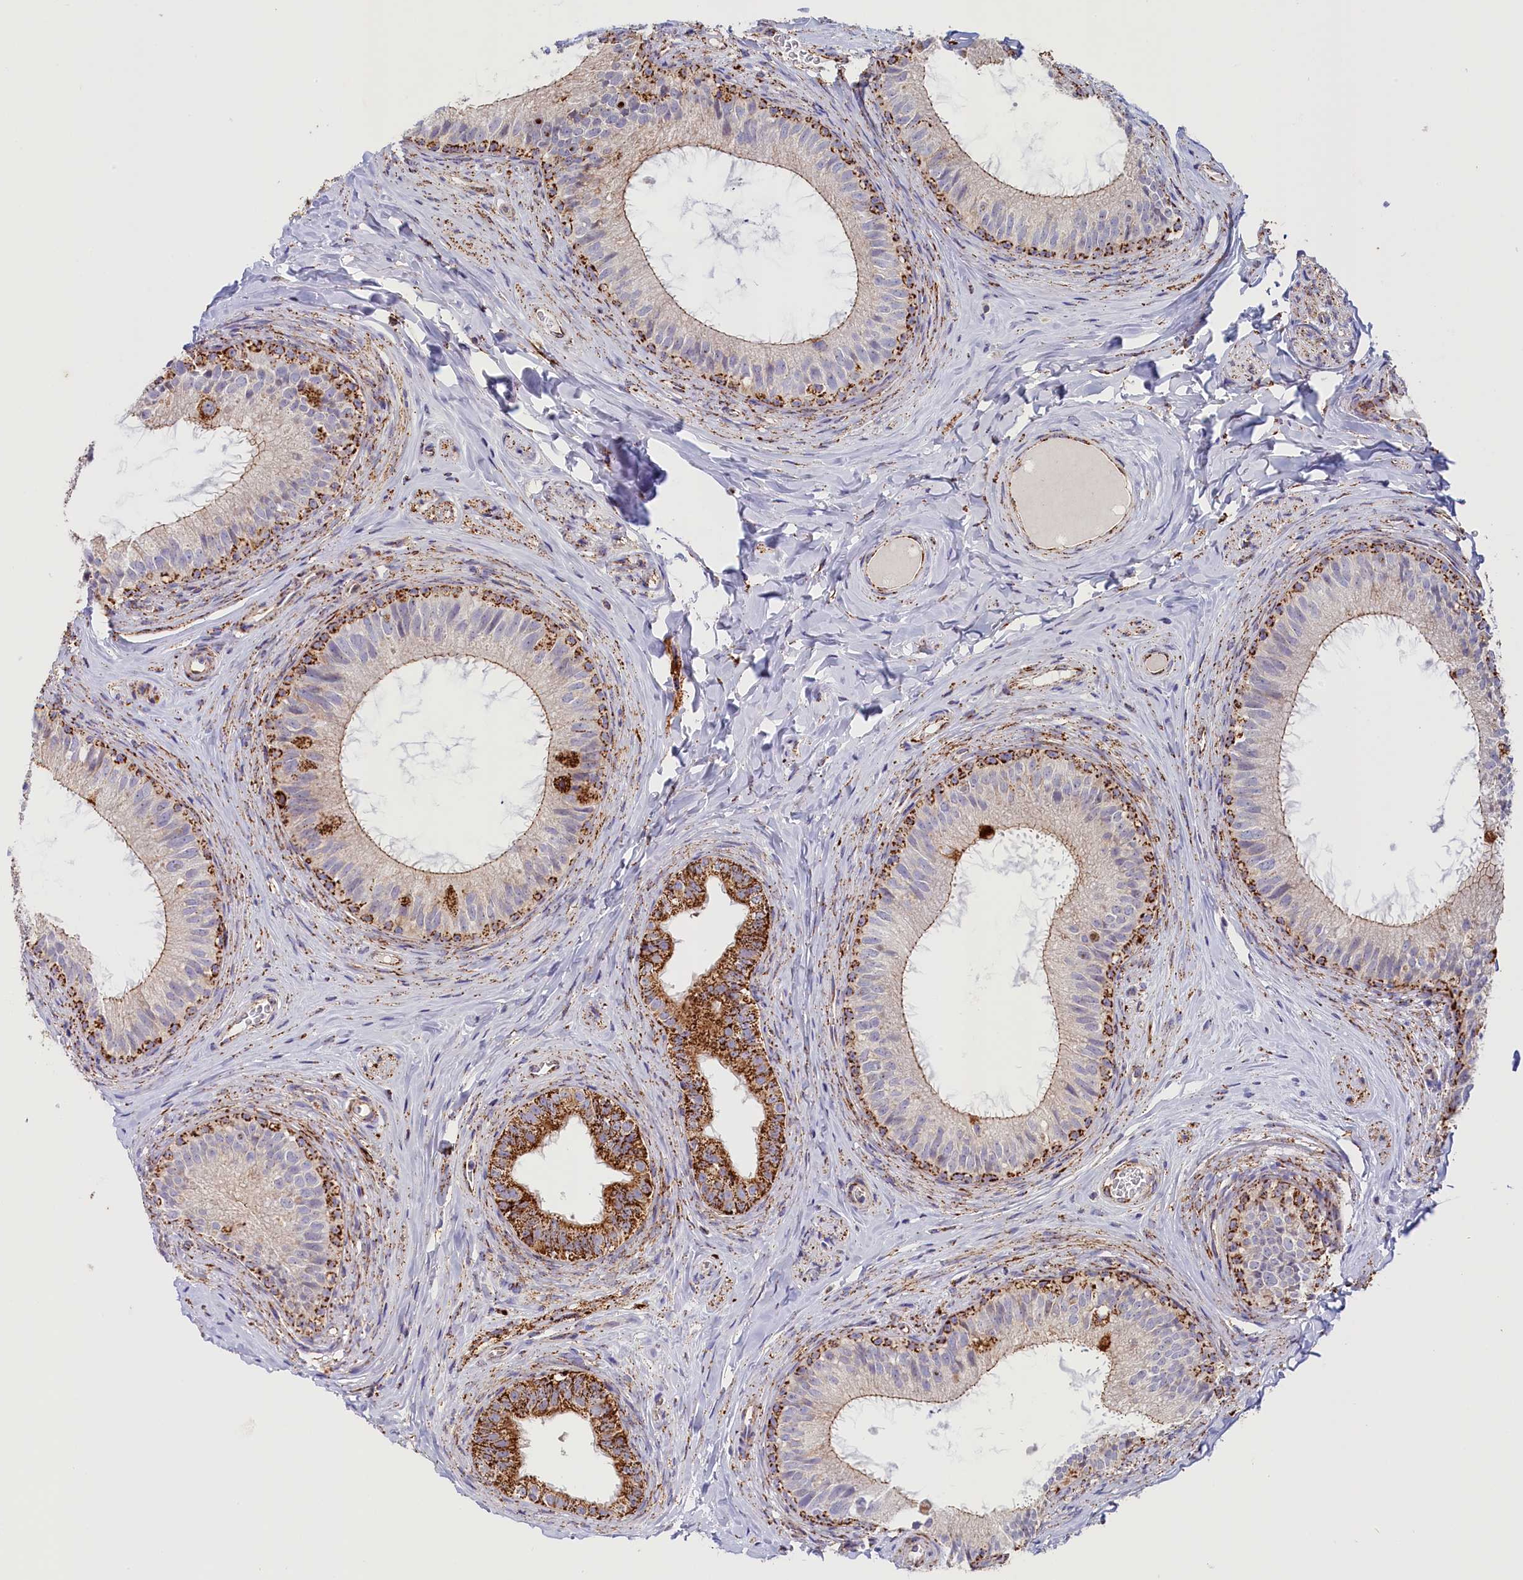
{"staining": {"intensity": "strong", "quantity": "<25%", "location": "cytoplasmic/membranous"}, "tissue": "epididymis", "cell_type": "Glandular cells", "image_type": "normal", "snomed": [{"axis": "morphology", "description": "Normal tissue, NOS"}, {"axis": "topography", "description": "Epididymis"}], "caption": "This micrograph exhibits immunohistochemistry staining of benign epididymis, with medium strong cytoplasmic/membranous positivity in approximately <25% of glandular cells.", "gene": "AKTIP", "patient": {"sex": "male", "age": 34}}